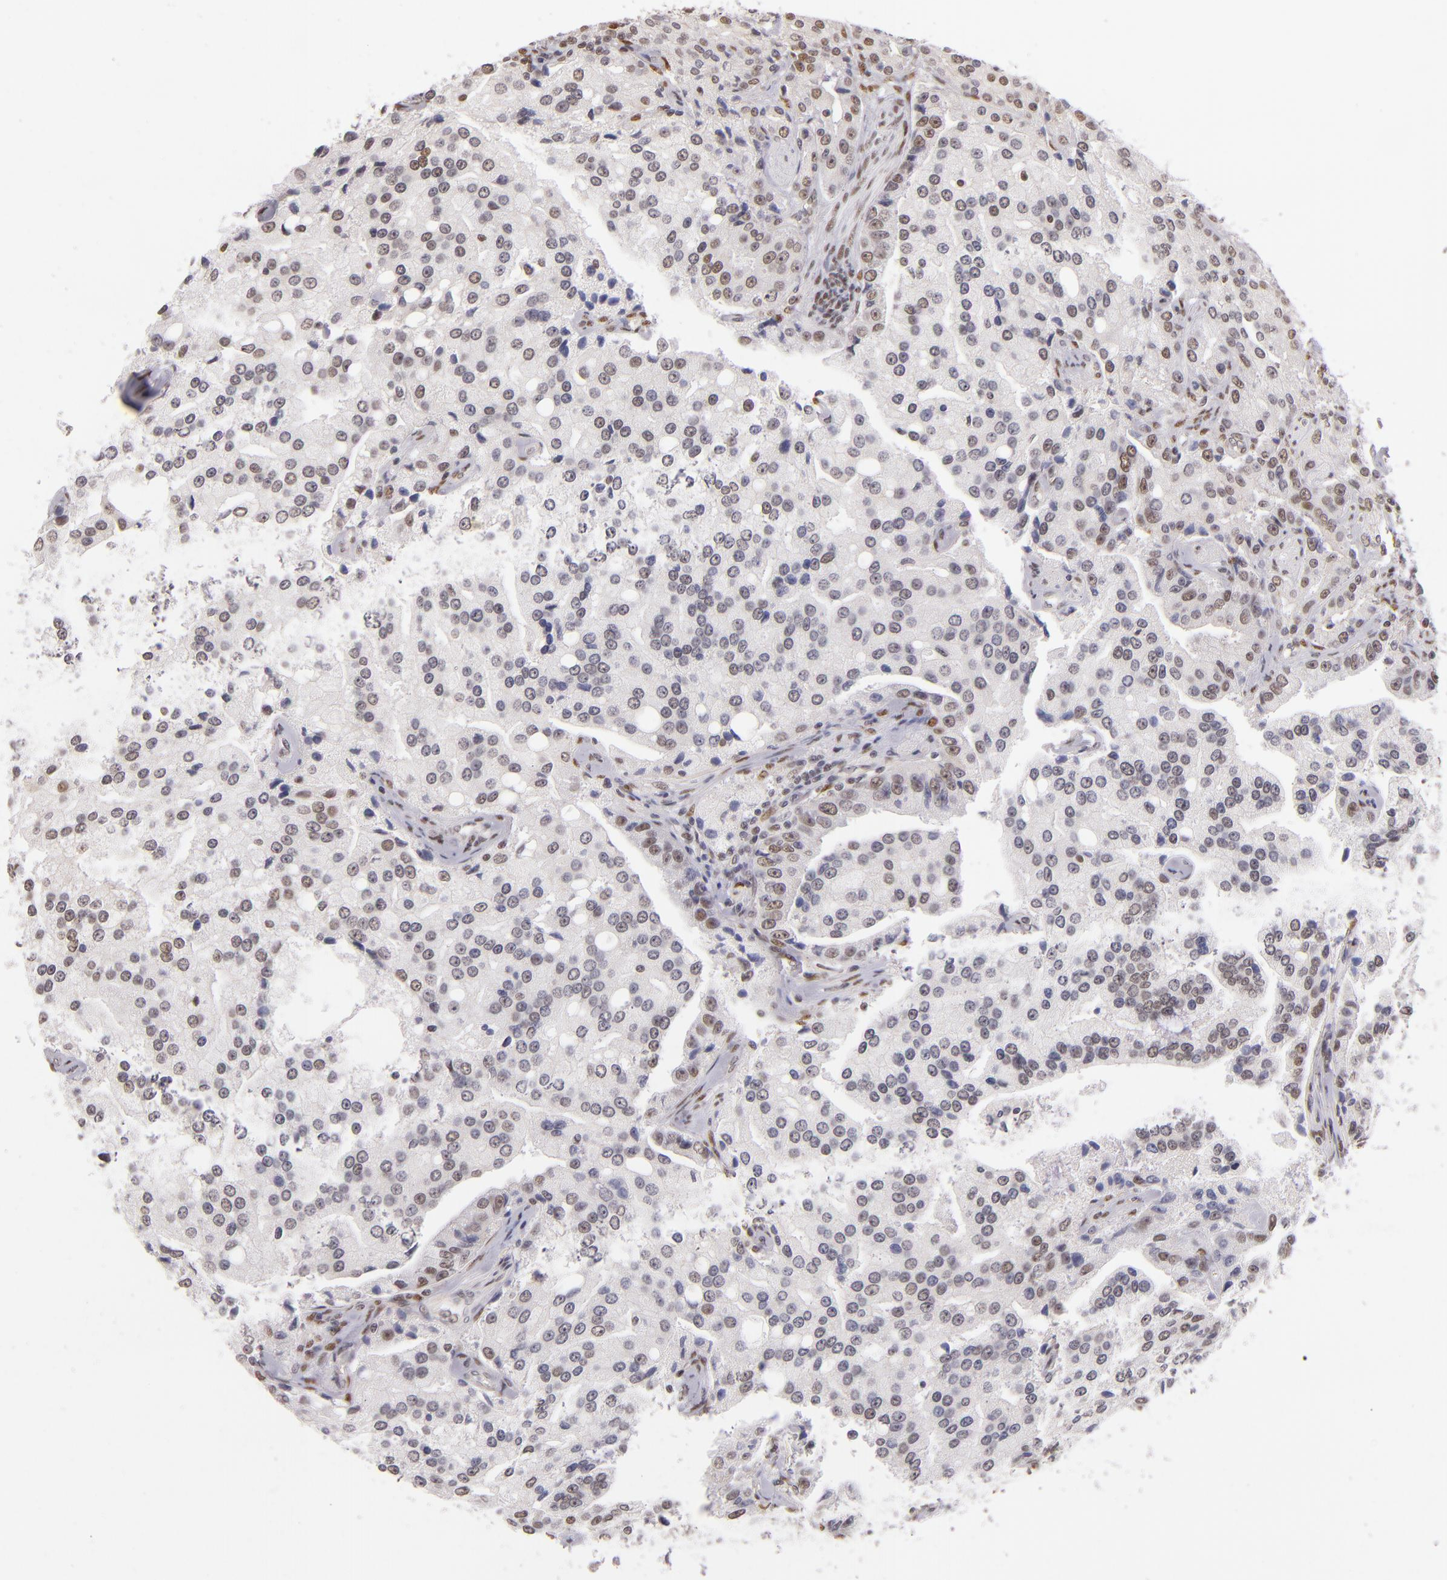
{"staining": {"intensity": "weak", "quantity": "<25%", "location": "nuclear"}, "tissue": "prostate cancer", "cell_type": "Tumor cells", "image_type": "cancer", "snomed": [{"axis": "morphology", "description": "Adenocarcinoma, Medium grade"}, {"axis": "topography", "description": "Prostate"}], "caption": "Immunohistochemistry (IHC) image of human prostate cancer (medium-grade adenocarcinoma) stained for a protein (brown), which reveals no expression in tumor cells. The staining was performed using DAB (3,3'-diaminobenzidine) to visualize the protein expression in brown, while the nuclei were stained in blue with hematoxylin (Magnification: 20x).", "gene": "NCOR2", "patient": {"sex": "male", "age": 72}}